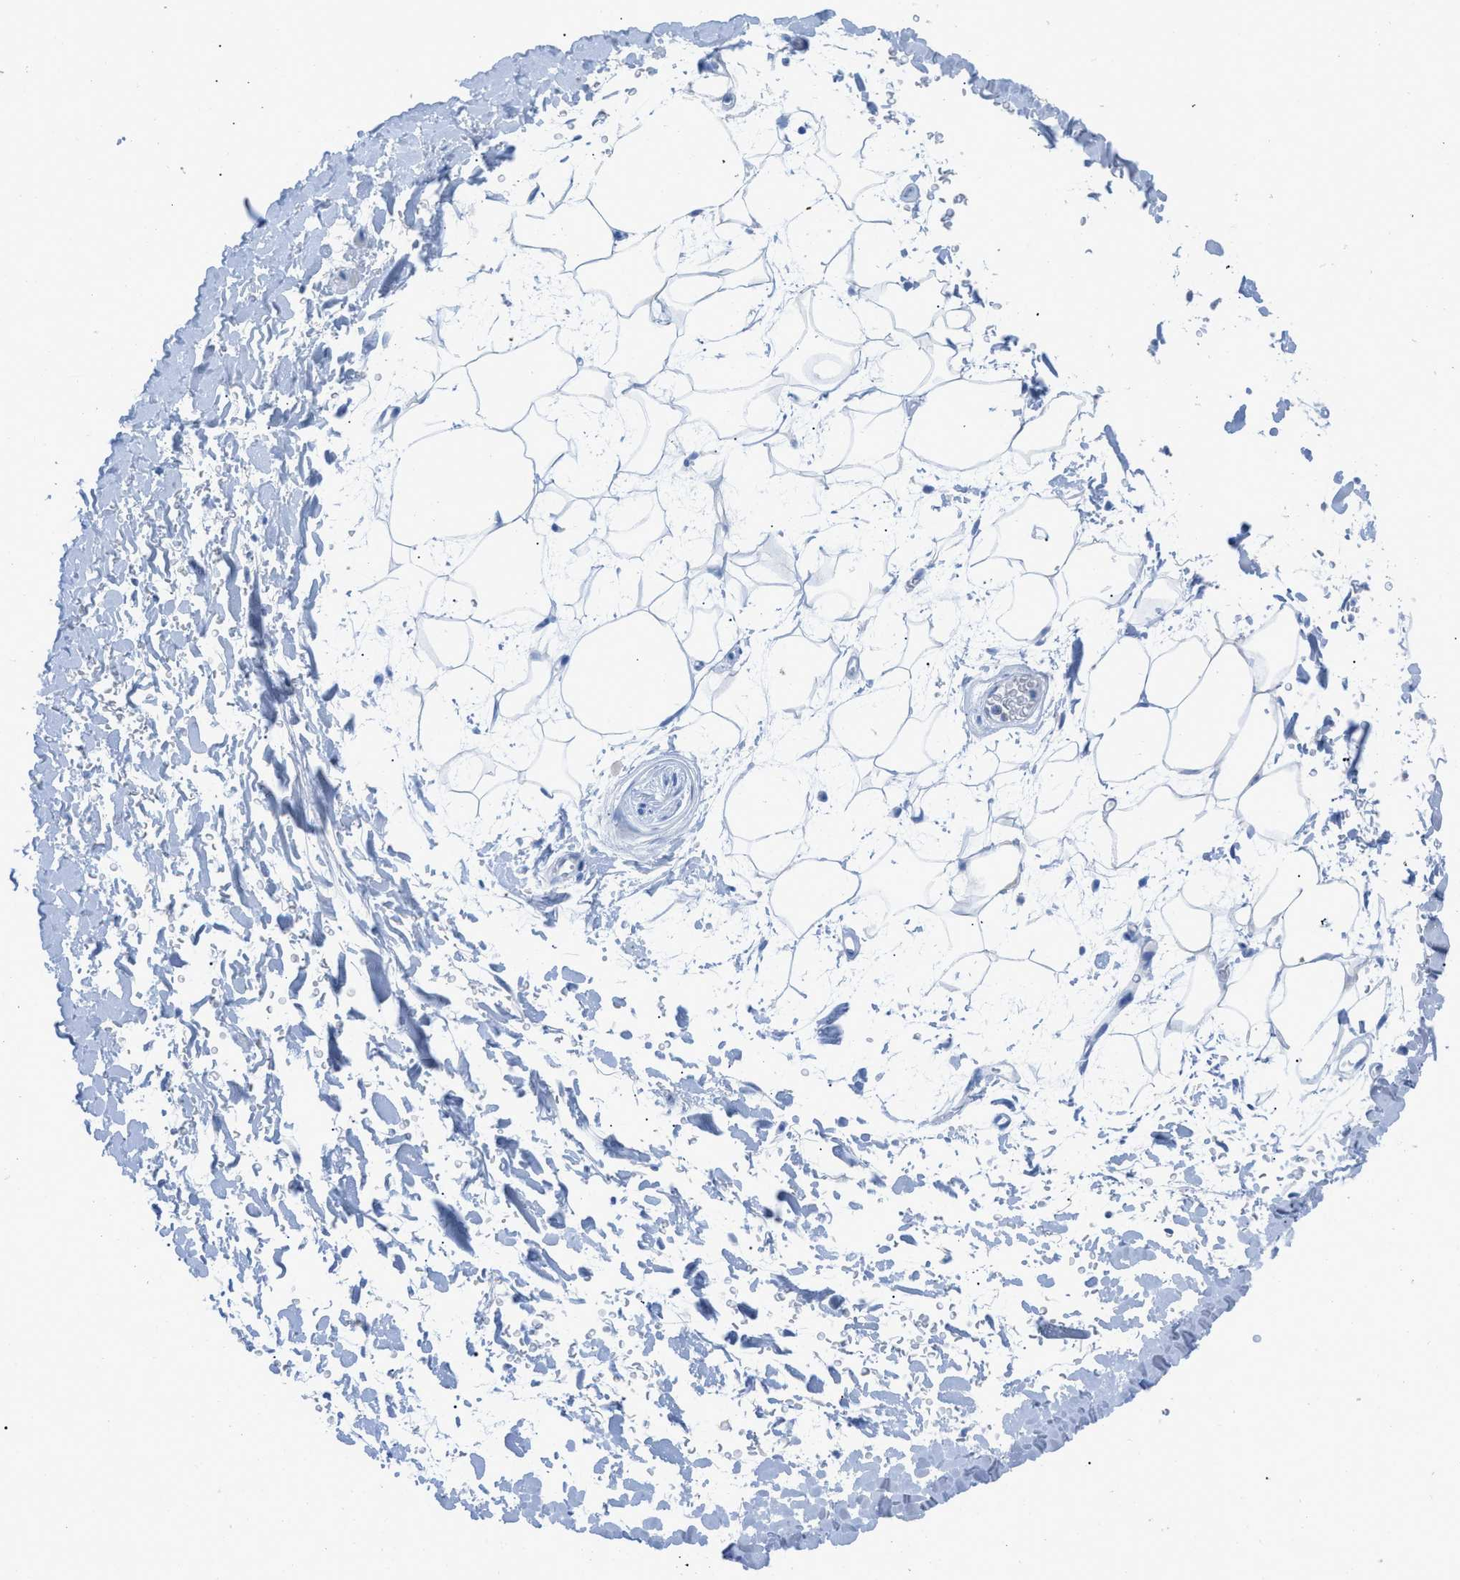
{"staining": {"intensity": "negative", "quantity": "none", "location": "none"}, "tissue": "adipose tissue", "cell_type": "Adipocytes", "image_type": "normal", "snomed": [{"axis": "morphology", "description": "Normal tissue, NOS"}, {"axis": "topography", "description": "Soft tissue"}], "caption": "An immunohistochemistry (IHC) photomicrograph of normal adipose tissue is shown. There is no staining in adipocytes of adipose tissue. Nuclei are stained in blue.", "gene": "TCL1A", "patient": {"sex": "male", "age": 72}}